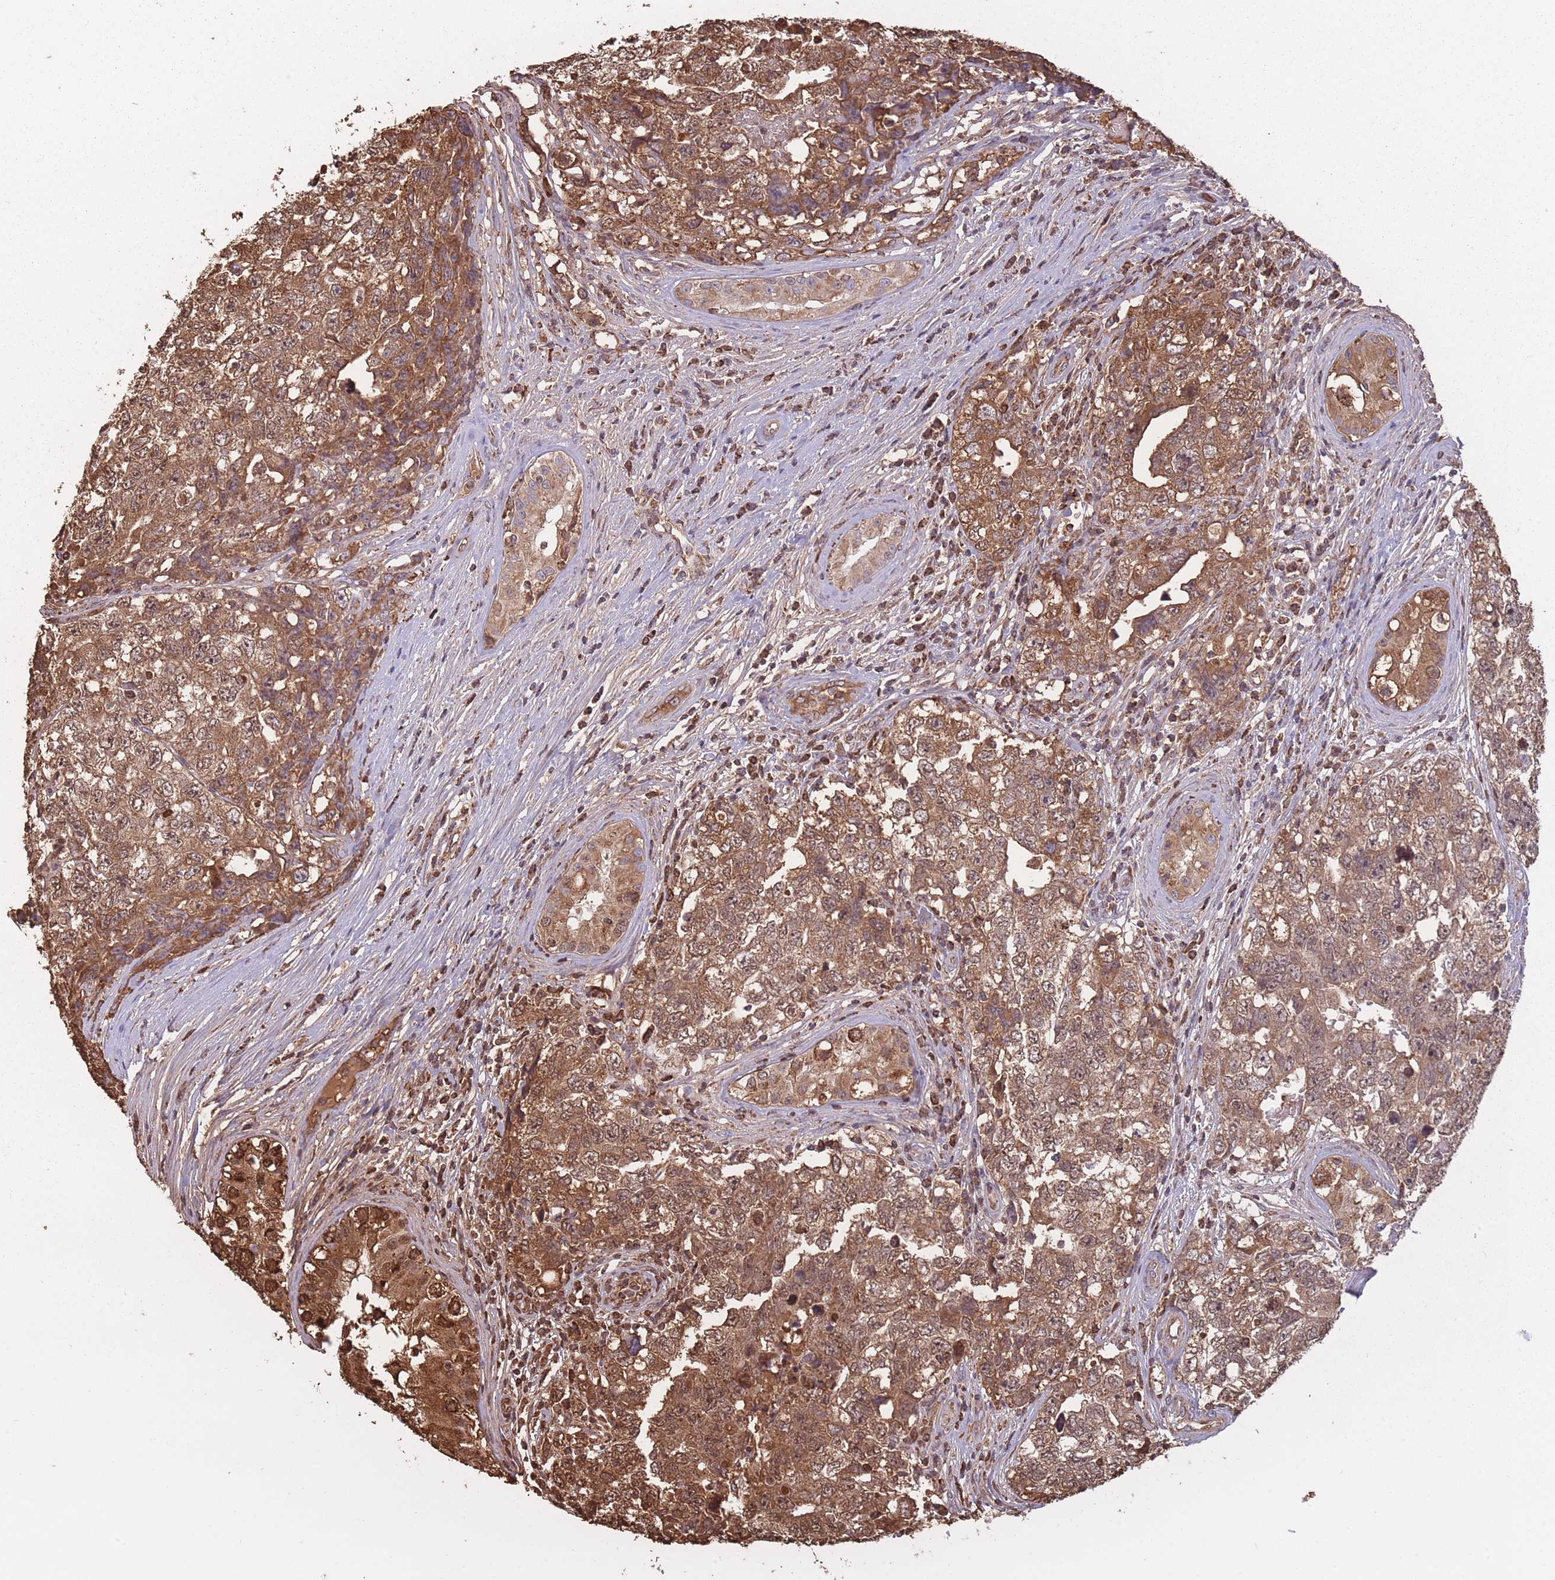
{"staining": {"intensity": "moderate", "quantity": ">75%", "location": "cytoplasmic/membranous"}, "tissue": "testis cancer", "cell_type": "Tumor cells", "image_type": "cancer", "snomed": [{"axis": "morphology", "description": "Carcinoma, Embryonal, NOS"}, {"axis": "topography", "description": "Testis"}], "caption": "Testis cancer stained for a protein shows moderate cytoplasmic/membranous positivity in tumor cells.", "gene": "KAT2A", "patient": {"sex": "male", "age": 22}}